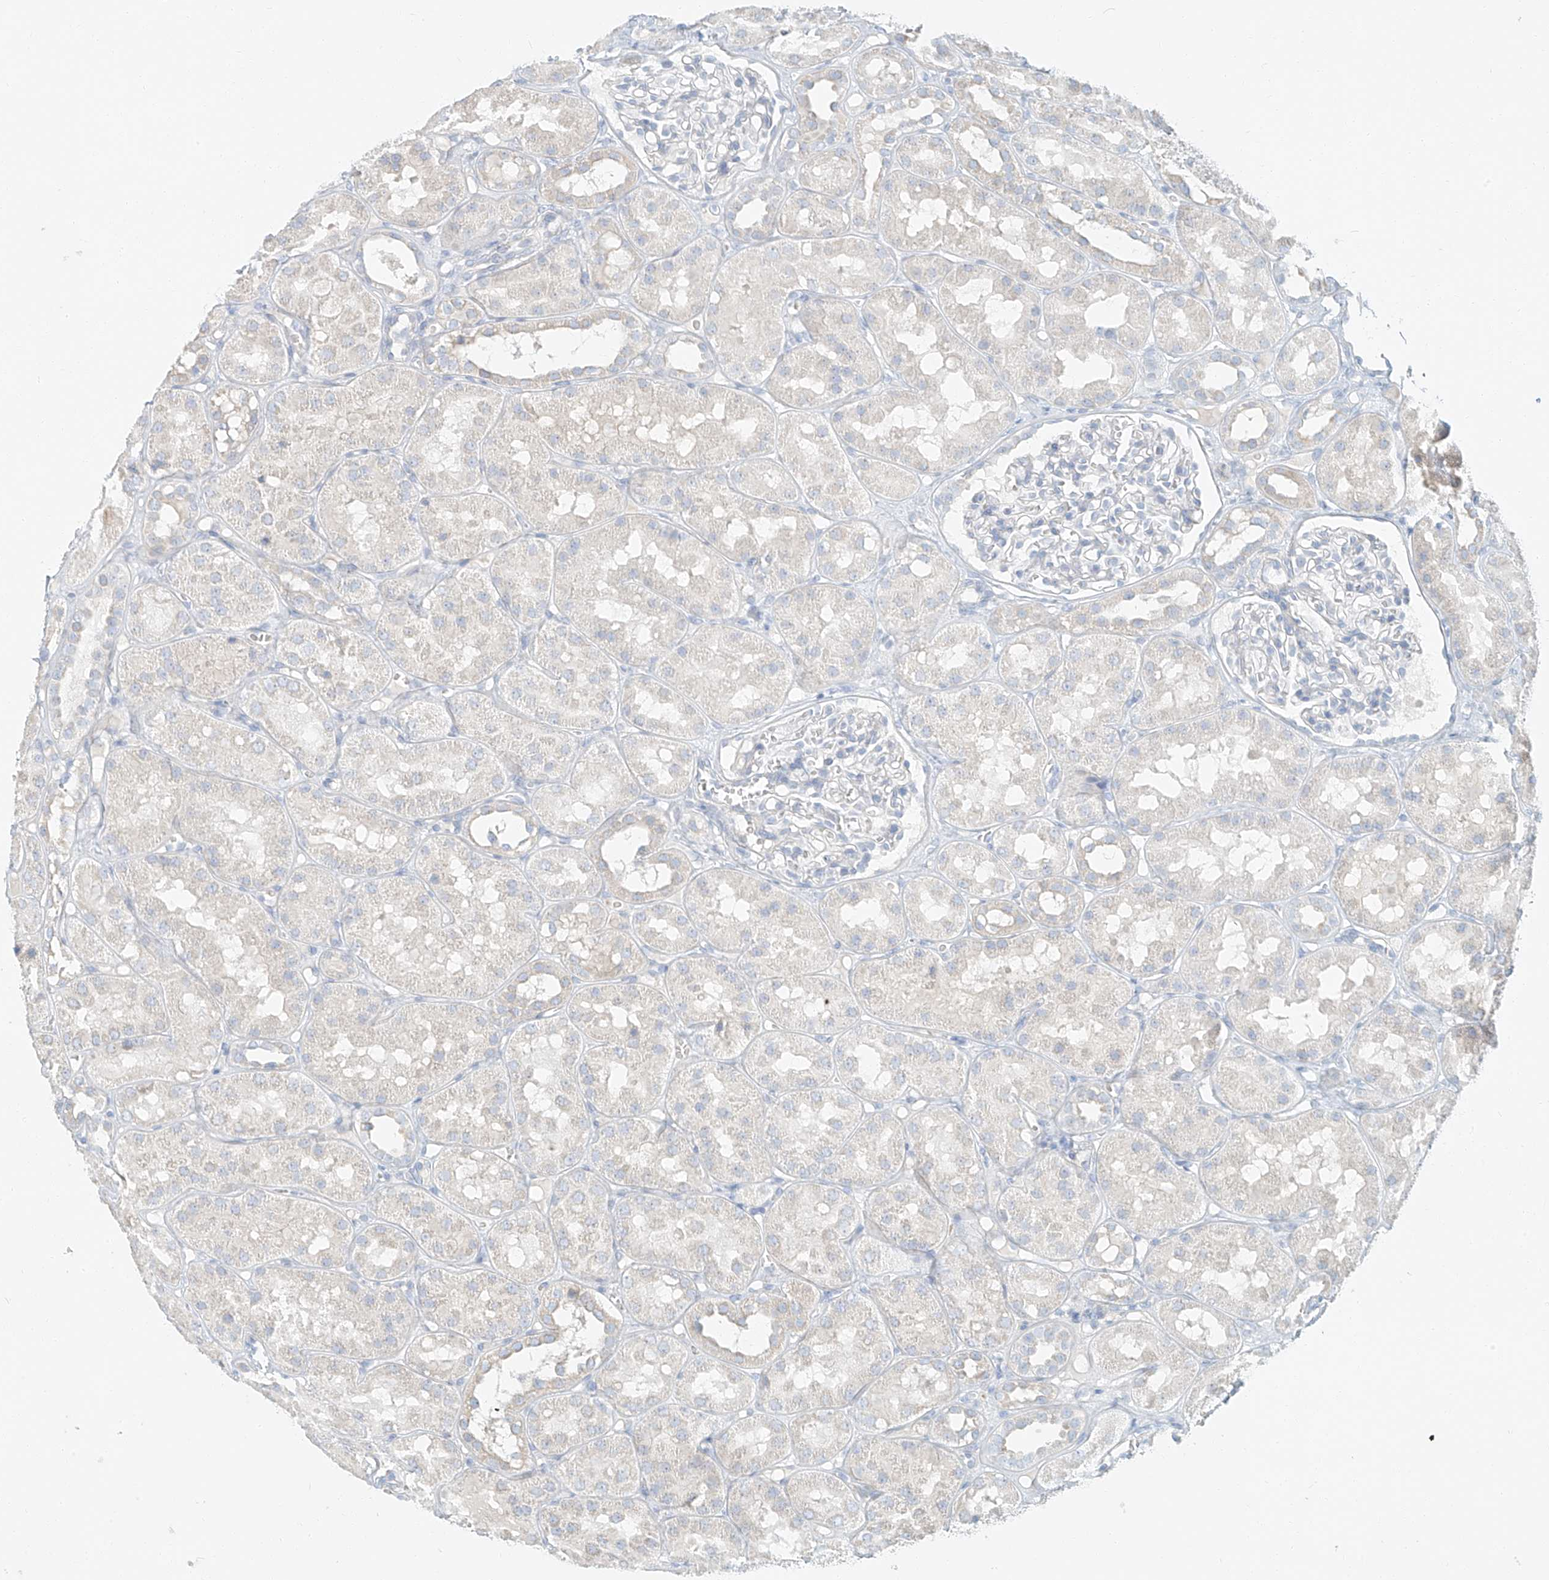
{"staining": {"intensity": "negative", "quantity": "none", "location": "none"}, "tissue": "kidney", "cell_type": "Cells in glomeruli", "image_type": "normal", "snomed": [{"axis": "morphology", "description": "Normal tissue, NOS"}, {"axis": "topography", "description": "Kidney"}], "caption": "Cells in glomeruli show no significant protein positivity in normal kidney.", "gene": "PGC", "patient": {"sex": "male", "age": 16}}